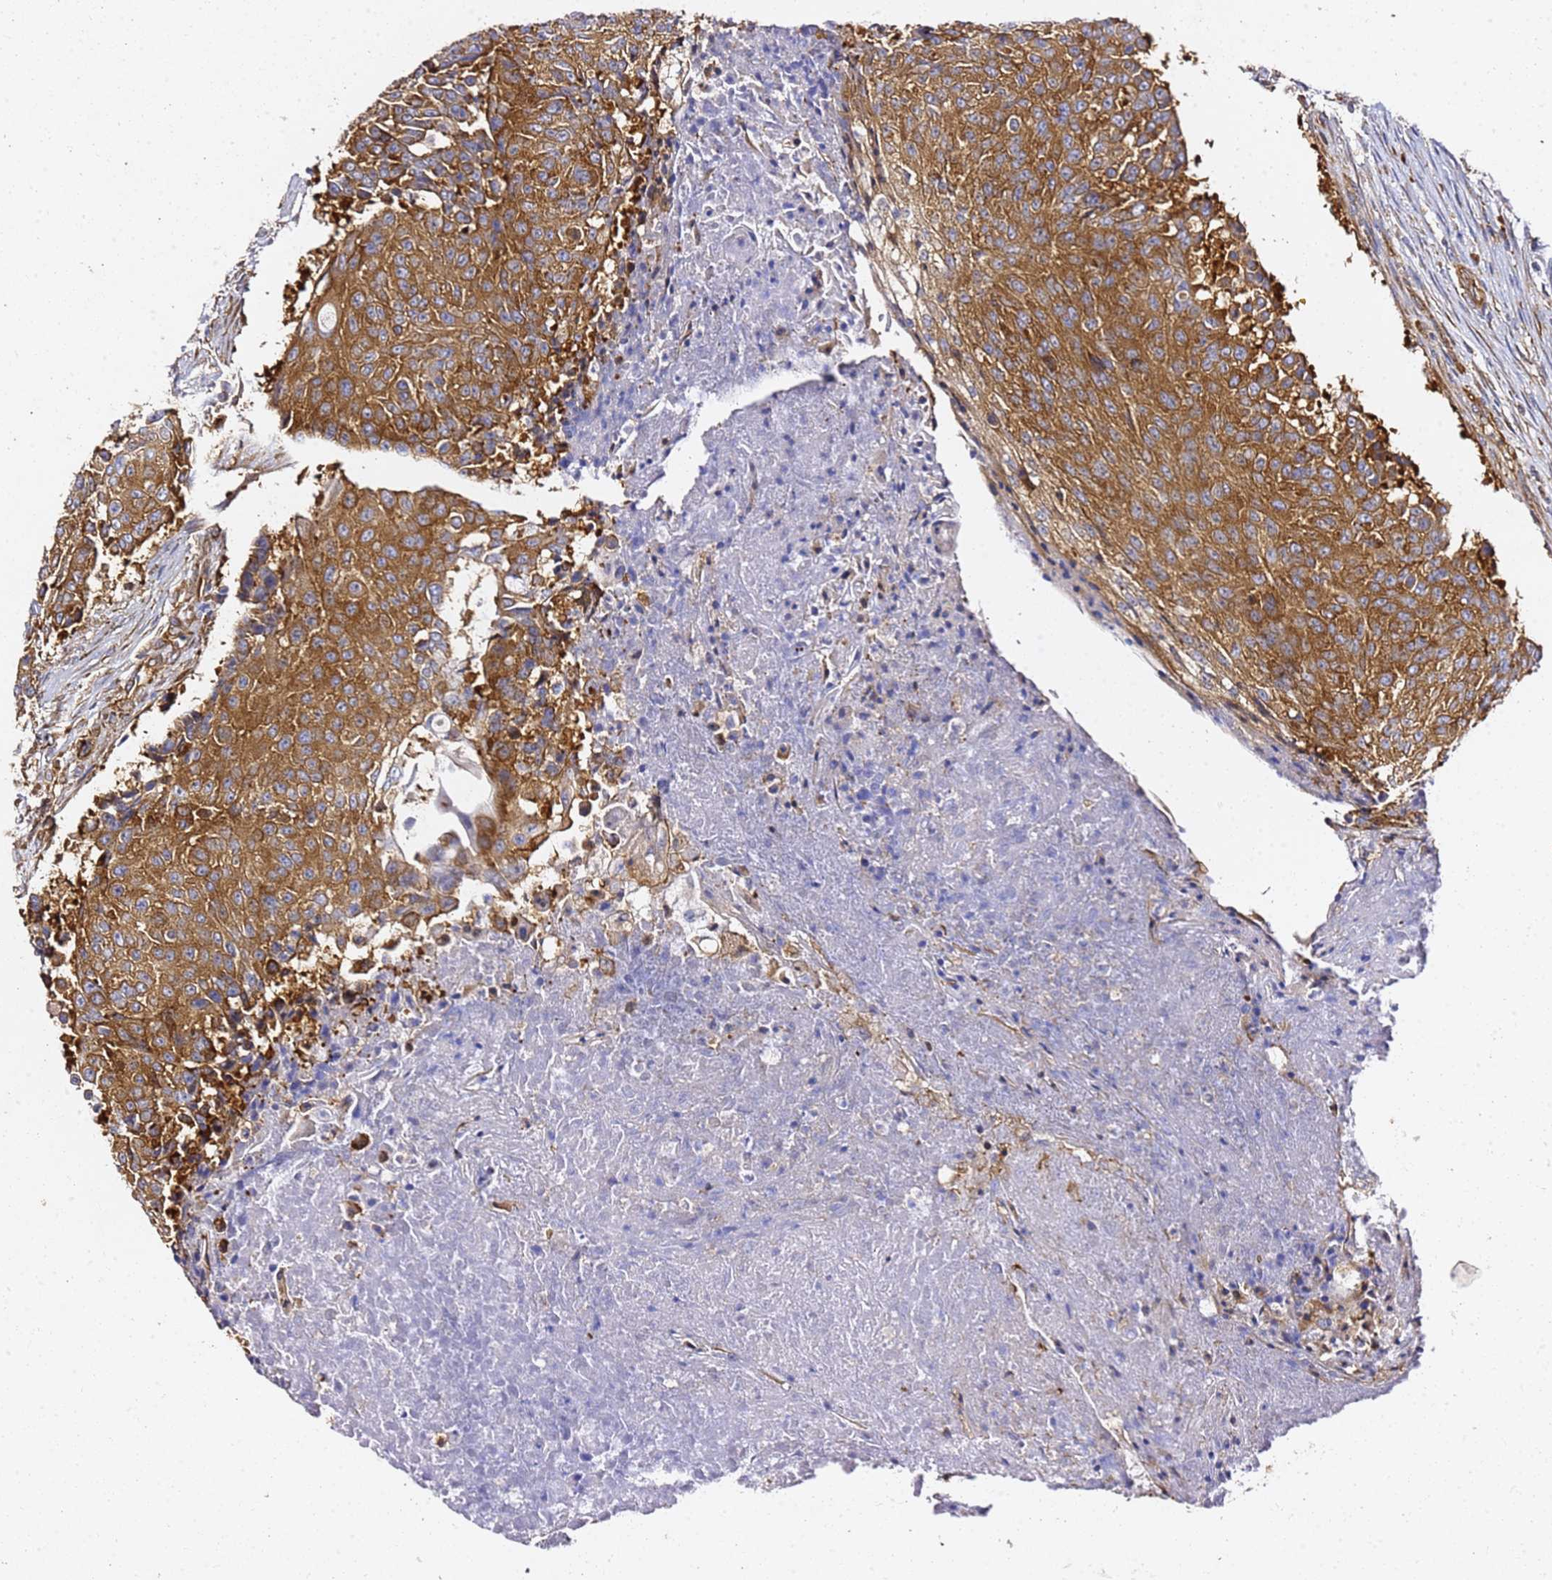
{"staining": {"intensity": "moderate", "quantity": ">75%", "location": "cytoplasmic/membranous"}, "tissue": "urothelial cancer", "cell_type": "Tumor cells", "image_type": "cancer", "snomed": [{"axis": "morphology", "description": "Urothelial carcinoma, High grade"}, {"axis": "topography", "description": "Urinary bladder"}], "caption": "Immunohistochemical staining of urothelial carcinoma (high-grade) shows medium levels of moderate cytoplasmic/membranous protein staining in approximately >75% of tumor cells.", "gene": "TPST1", "patient": {"sex": "female", "age": 63}}